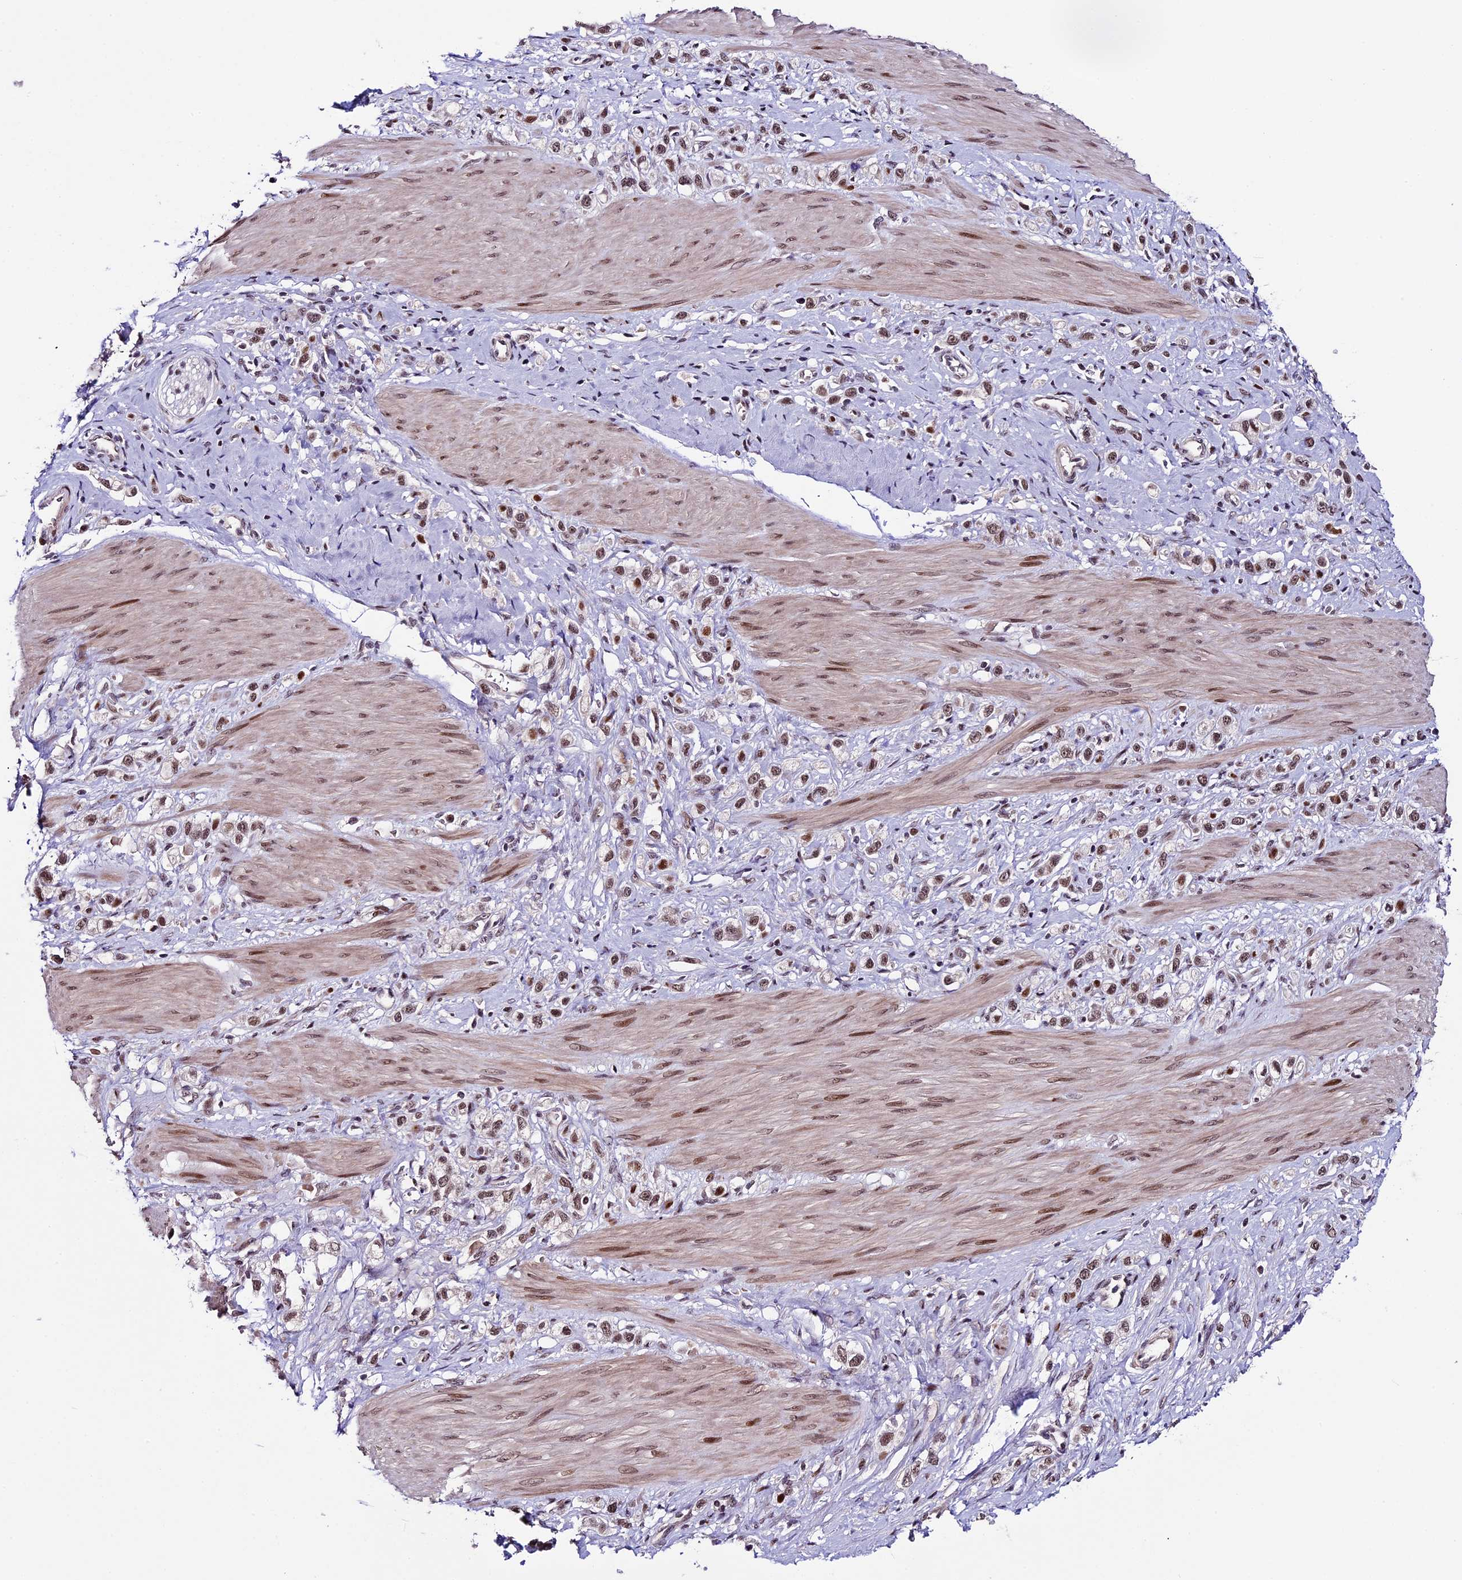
{"staining": {"intensity": "moderate", "quantity": ">75%", "location": "nuclear"}, "tissue": "stomach cancer", "cell_type": "Tumor cells", "image_type": "cancer", "snomed": [{"axis": "morphology", "description": "Adenocarcinoma, NOS"}, {"axis": "topography", "description": "Stomach"}], "caption": "Protein analysis of stomach adenocarcinoma tissue demonstrates moderate nuclear expression in about >75% of tumor cells.", "gene": "TCP11L2", "patient": {"sex": "female", "age": 65}}